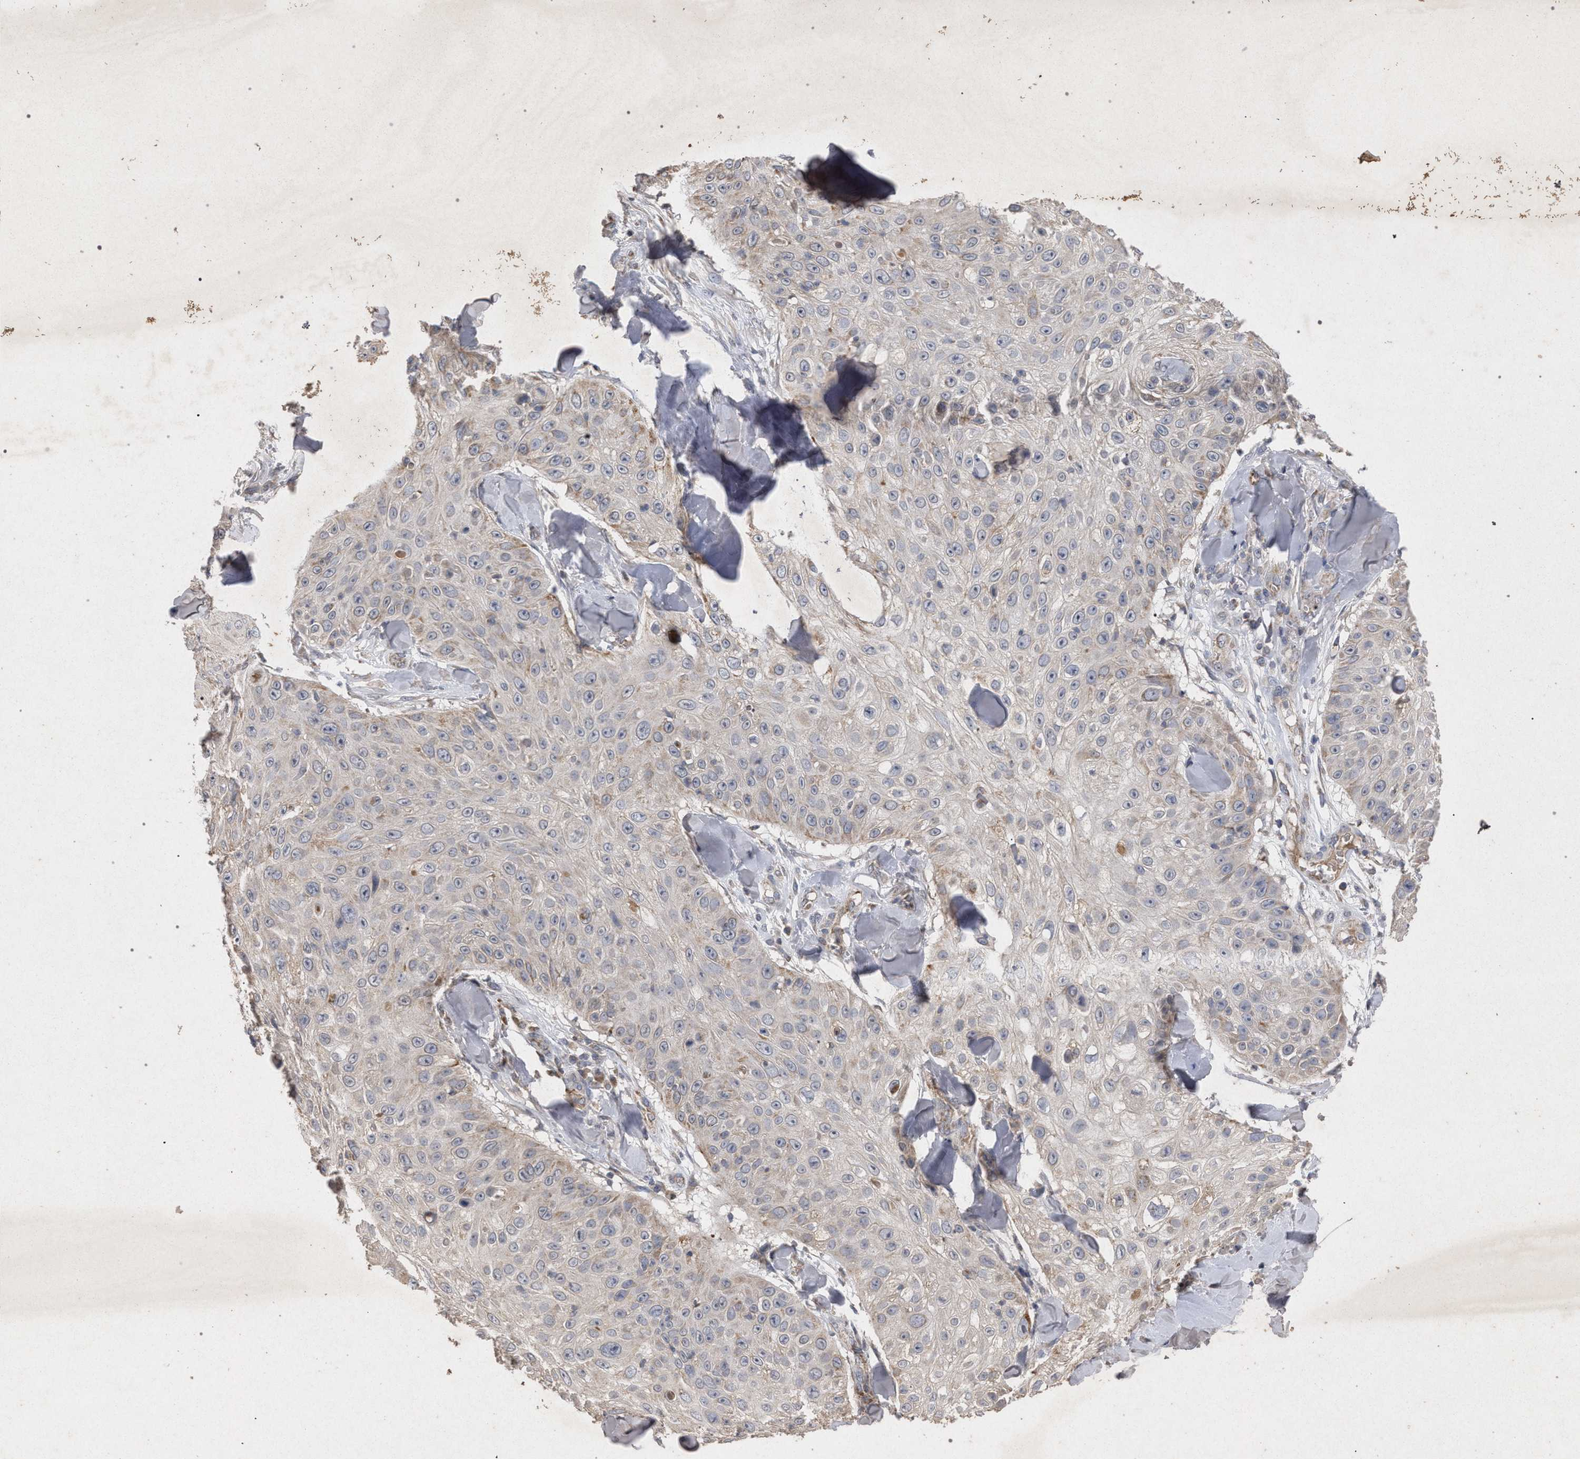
{"staining": {"intensity": "weak", "quantity": "<25%", "location": "cytoplasmic/membranous"}, "tissue": "skin cancer", "cell_type": "Tumor cells", "image_type": "cancer", "snomed": [{"axis": "morphology", "description": "Squamous cell carcinoma, NOS"}, {"axis": "topography", "description": "Skin"}], "caption": "The IHC histopathology image has no significant staining in tumor cells of squamous cell carcinoma (skin) tissue.", "gene": "PKD2L1", "patient": {"sex": "male", "age": 86}}